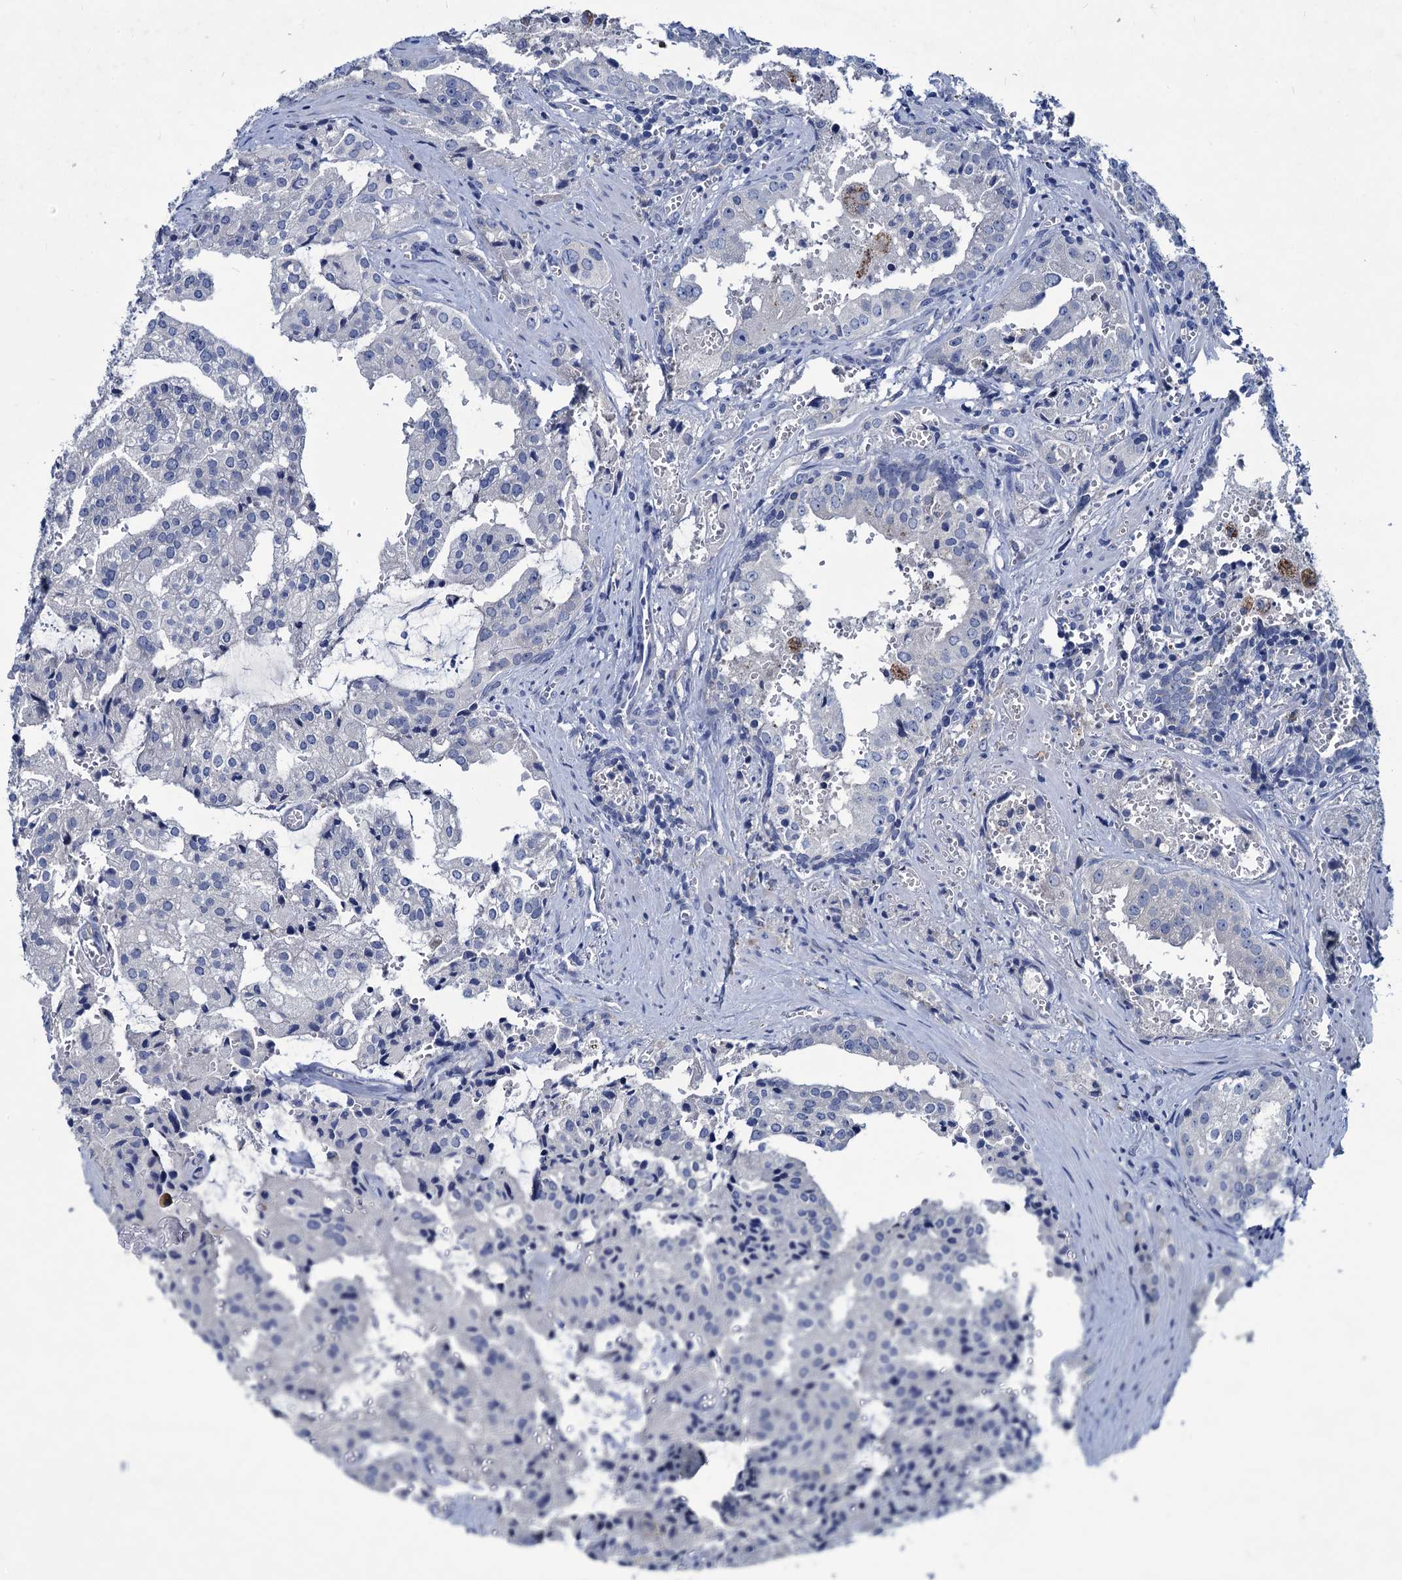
{"staining": {"intensity": "negative", "quantity": "none", "location": "none"}, "tissue": "prostate cancer", "cell_type": "Tumor cells", "image_type": "cancer", "snomed": [{"axis": "morphology", "description": "Adenocarcinoma, High grade"}, {"axis": "topography", "description": "Prostate"}], "caption": "Immunohistochemical staining of prostate cancer reveals no significant positivity in tumor cells.", "gene": "RTKN2", "patient": {"sex": "male", "age": 68}}